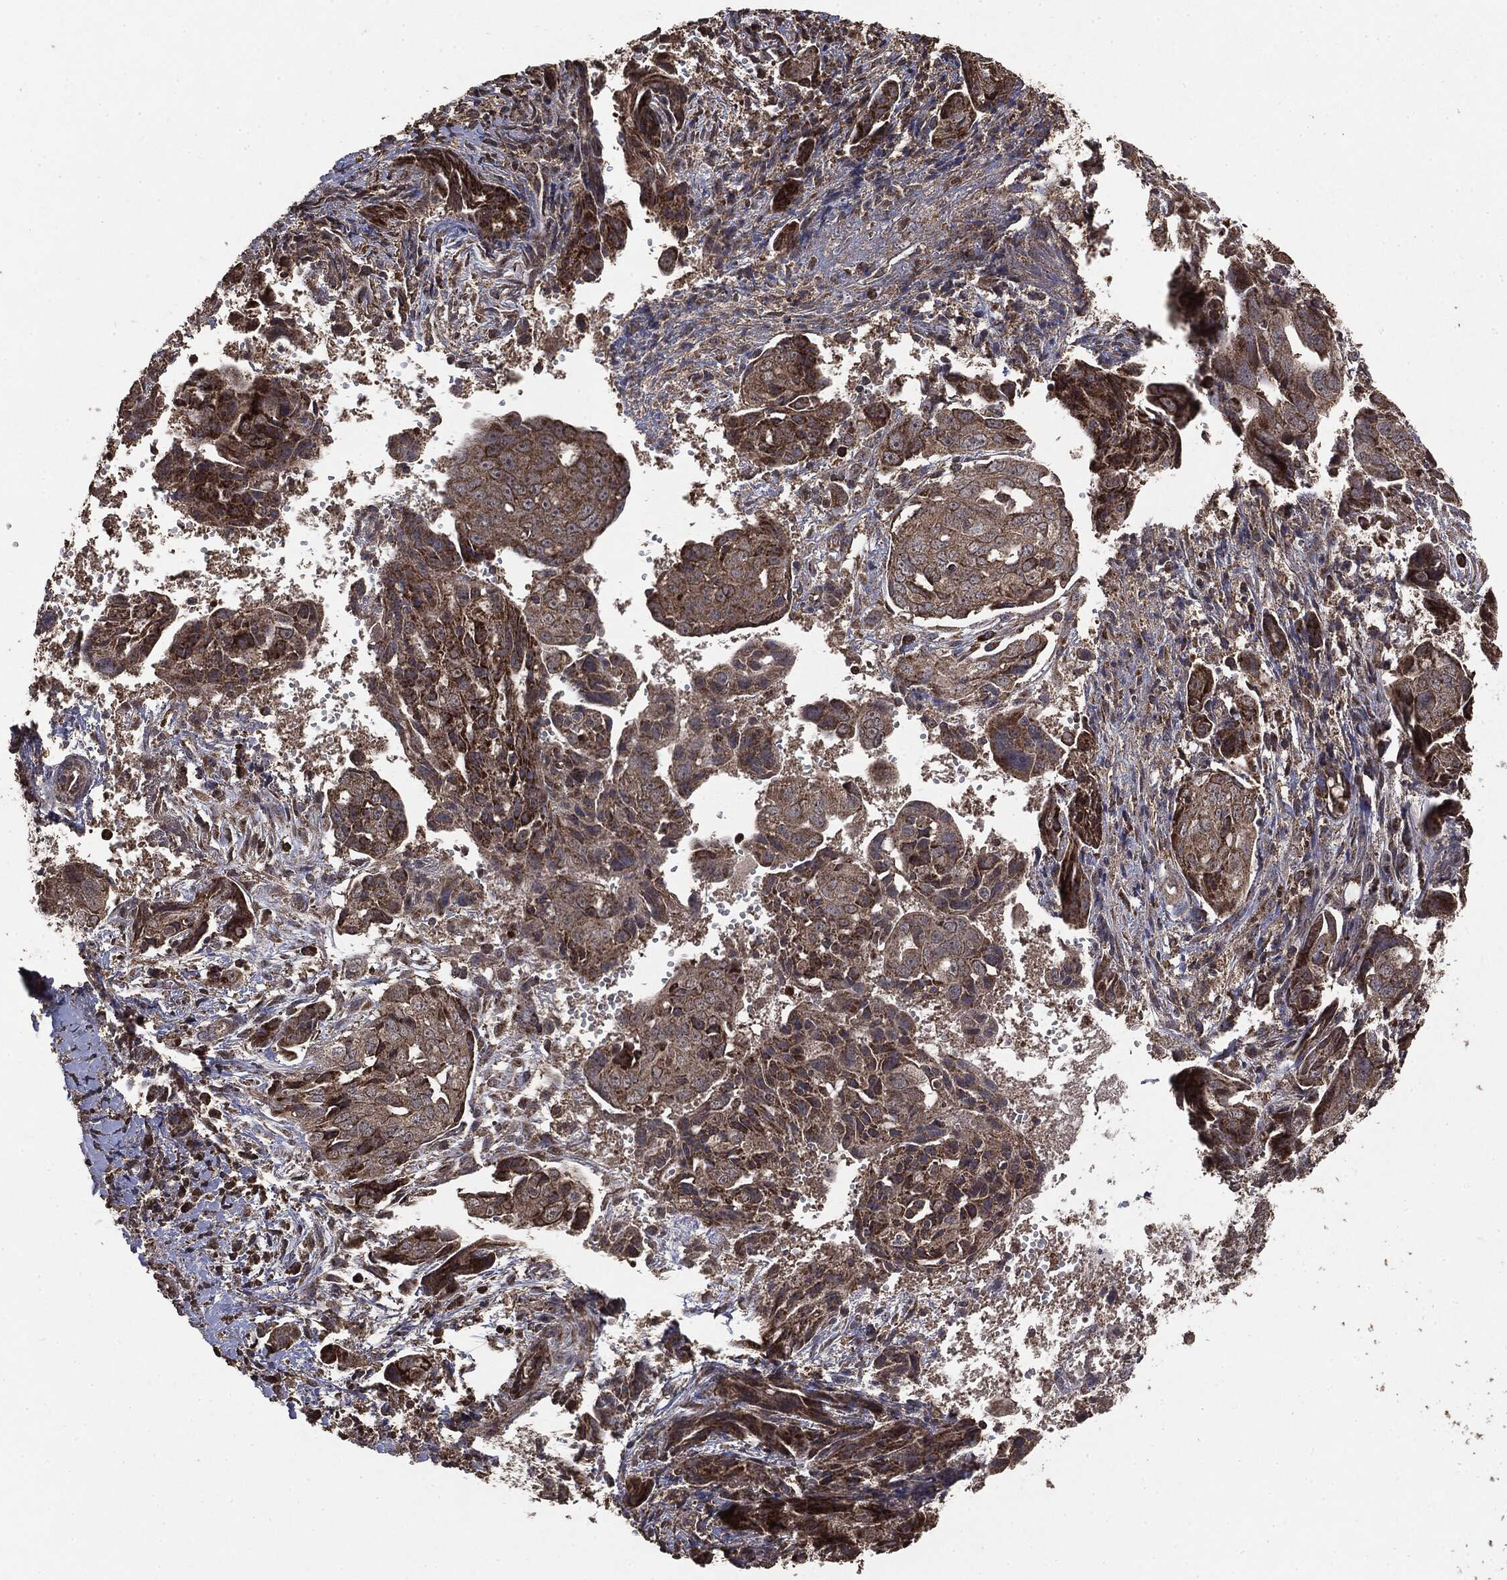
{"staining": {"intensity": "moderate", "quantity": ">75%", "location": "cytoplasmic/membranous"}, "tissue": "ovarian cancer", "cell_type": "Tumor cells", "image_type": "cancer", "snomed": [{"axis": "morphology", "description": "Carcinoma, endometroid"}, {"axis": "topography", "description": "Ovary"}], "caption": "Immunohistochemical staining of ovarian endometroid carcinoma demonstrates medium levels of moderate cytoplasmic/membranous expression in approximately >75% of tumor cells.", "gene": "MTOR", "patient": {"sex": "female", "age": 70}}